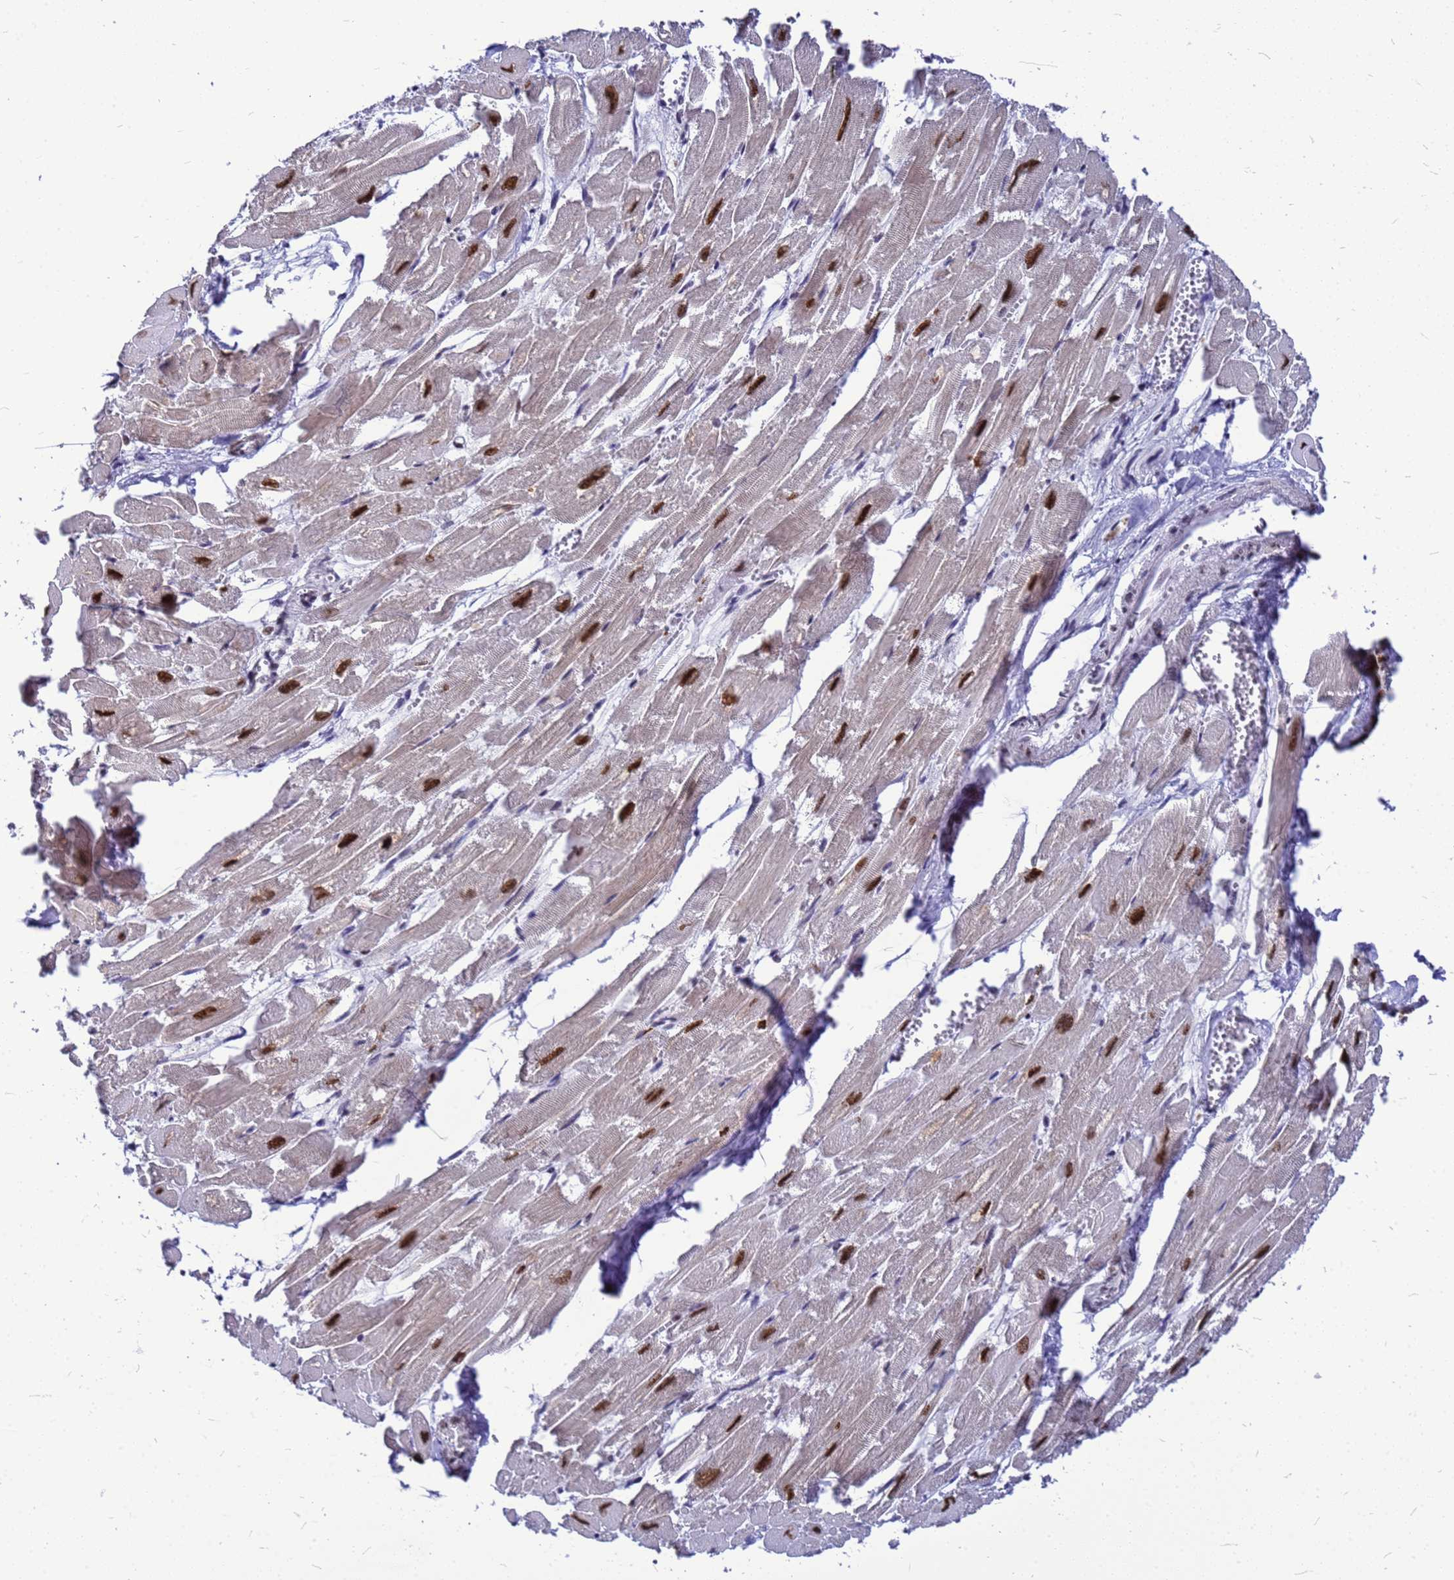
{"staining": {"intensity": "strong", "quantity": "25%-75%", "location": "nuclear"}, "tissue": "heart muscle", "cell_type": "Cardiomyocytes", "image_type": "normal", "snomed": [{"axis": "morphology", "description": "Normal tissue, NOS"}, {"axis": "topography", "description": "Heart"}], "caption": "An immunohistochemistry micrograph of unremarkable tissue is shown. Protein staining in brown highlights strong nuclear positivity in heart muscle within cardiomyocytes.", "gene": "SART3", "patient": {"sex": "male", "age": 54}}